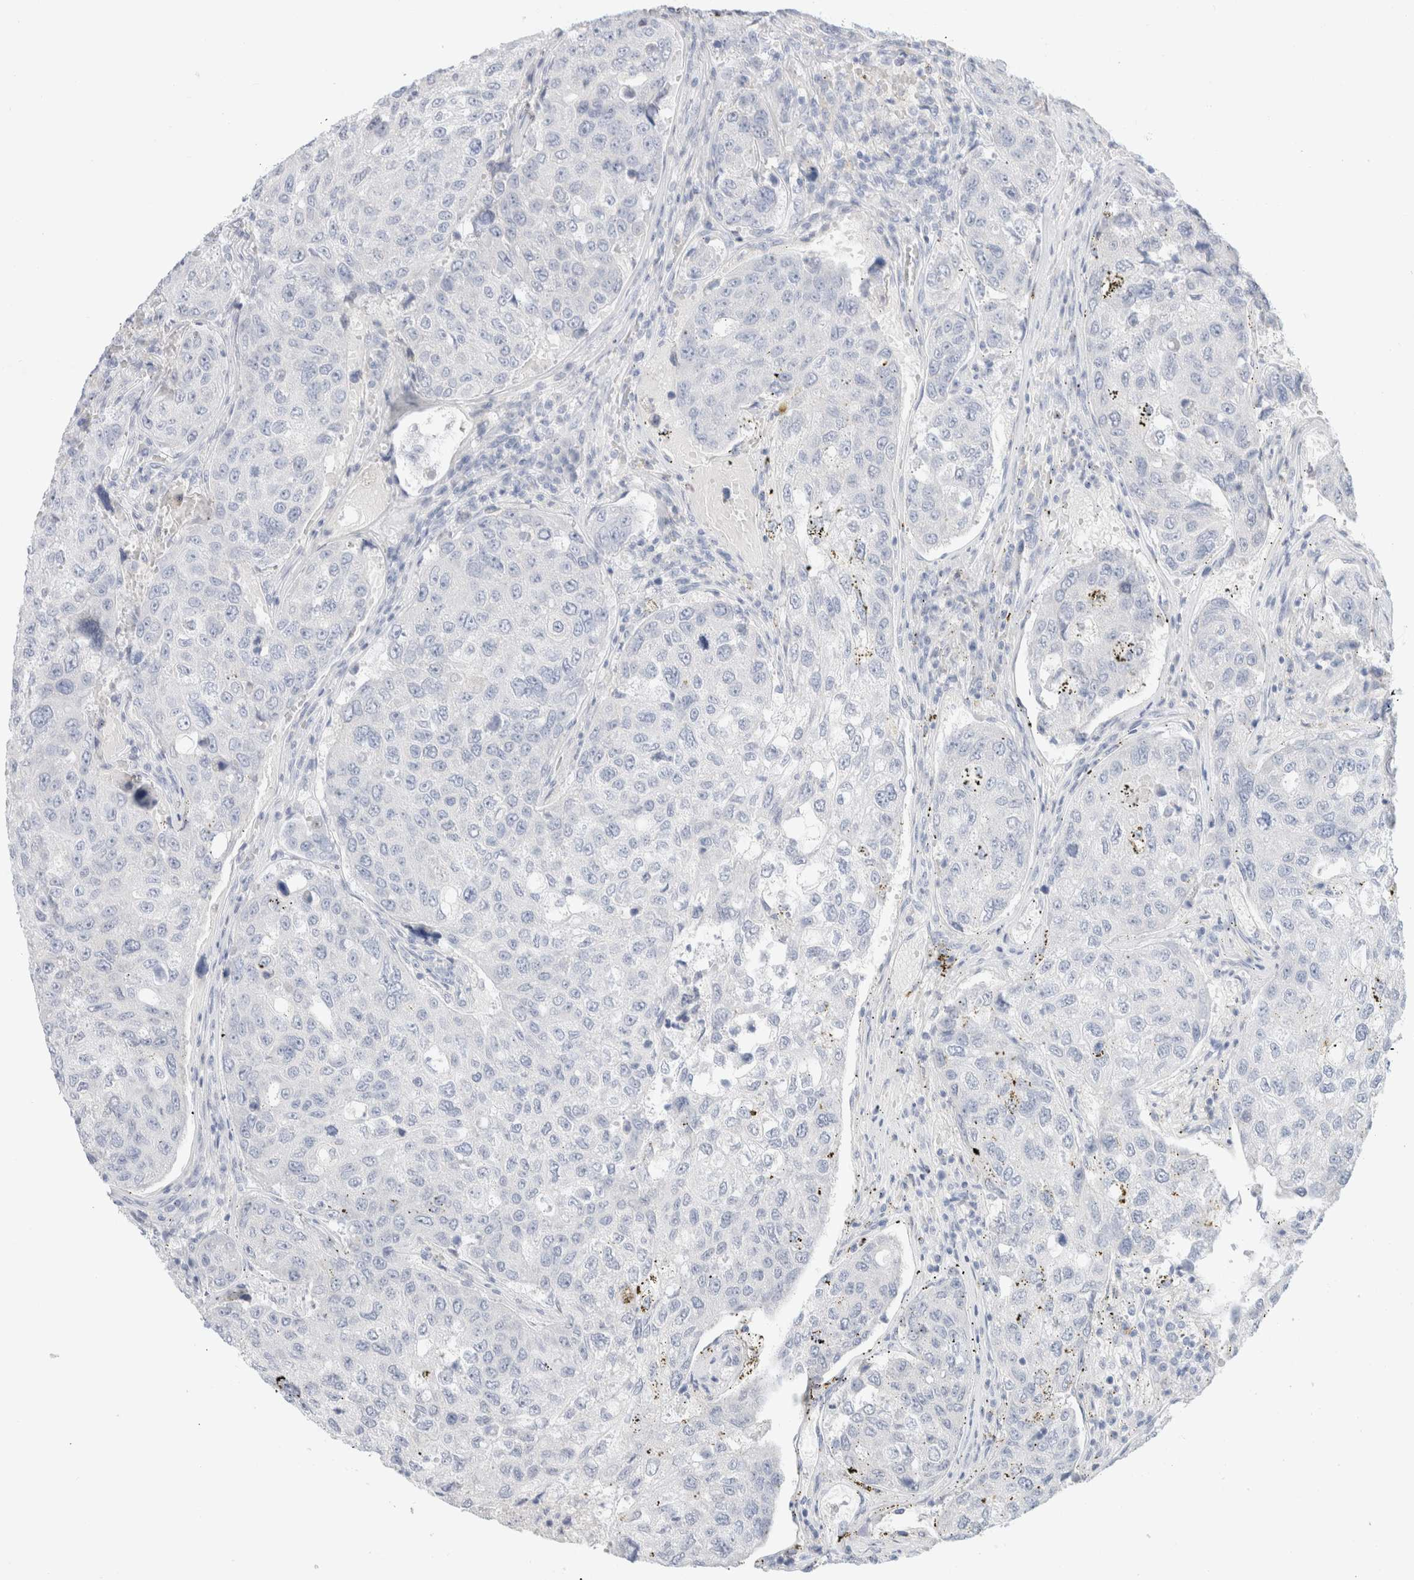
{"staining": {"intensity": "negative", "quantity": "none", "location": "none"}, "tissue": "urothelial cancer", "cell_type": "Tumor cells", "image_type": "cancer", "snomed": [{"axis": "morphology", "description": "Urothelial carcinoma, High grade"}, {"axis": "topography", "description": "Lymph node"}, {"axis": "topography", "description": "Urinary bladder"}], "caption": "Tumor cells show no significant protein expression in urothelial cancer.", "gene": "CPQ", "patient": {"sex": "male", "age": 51}}